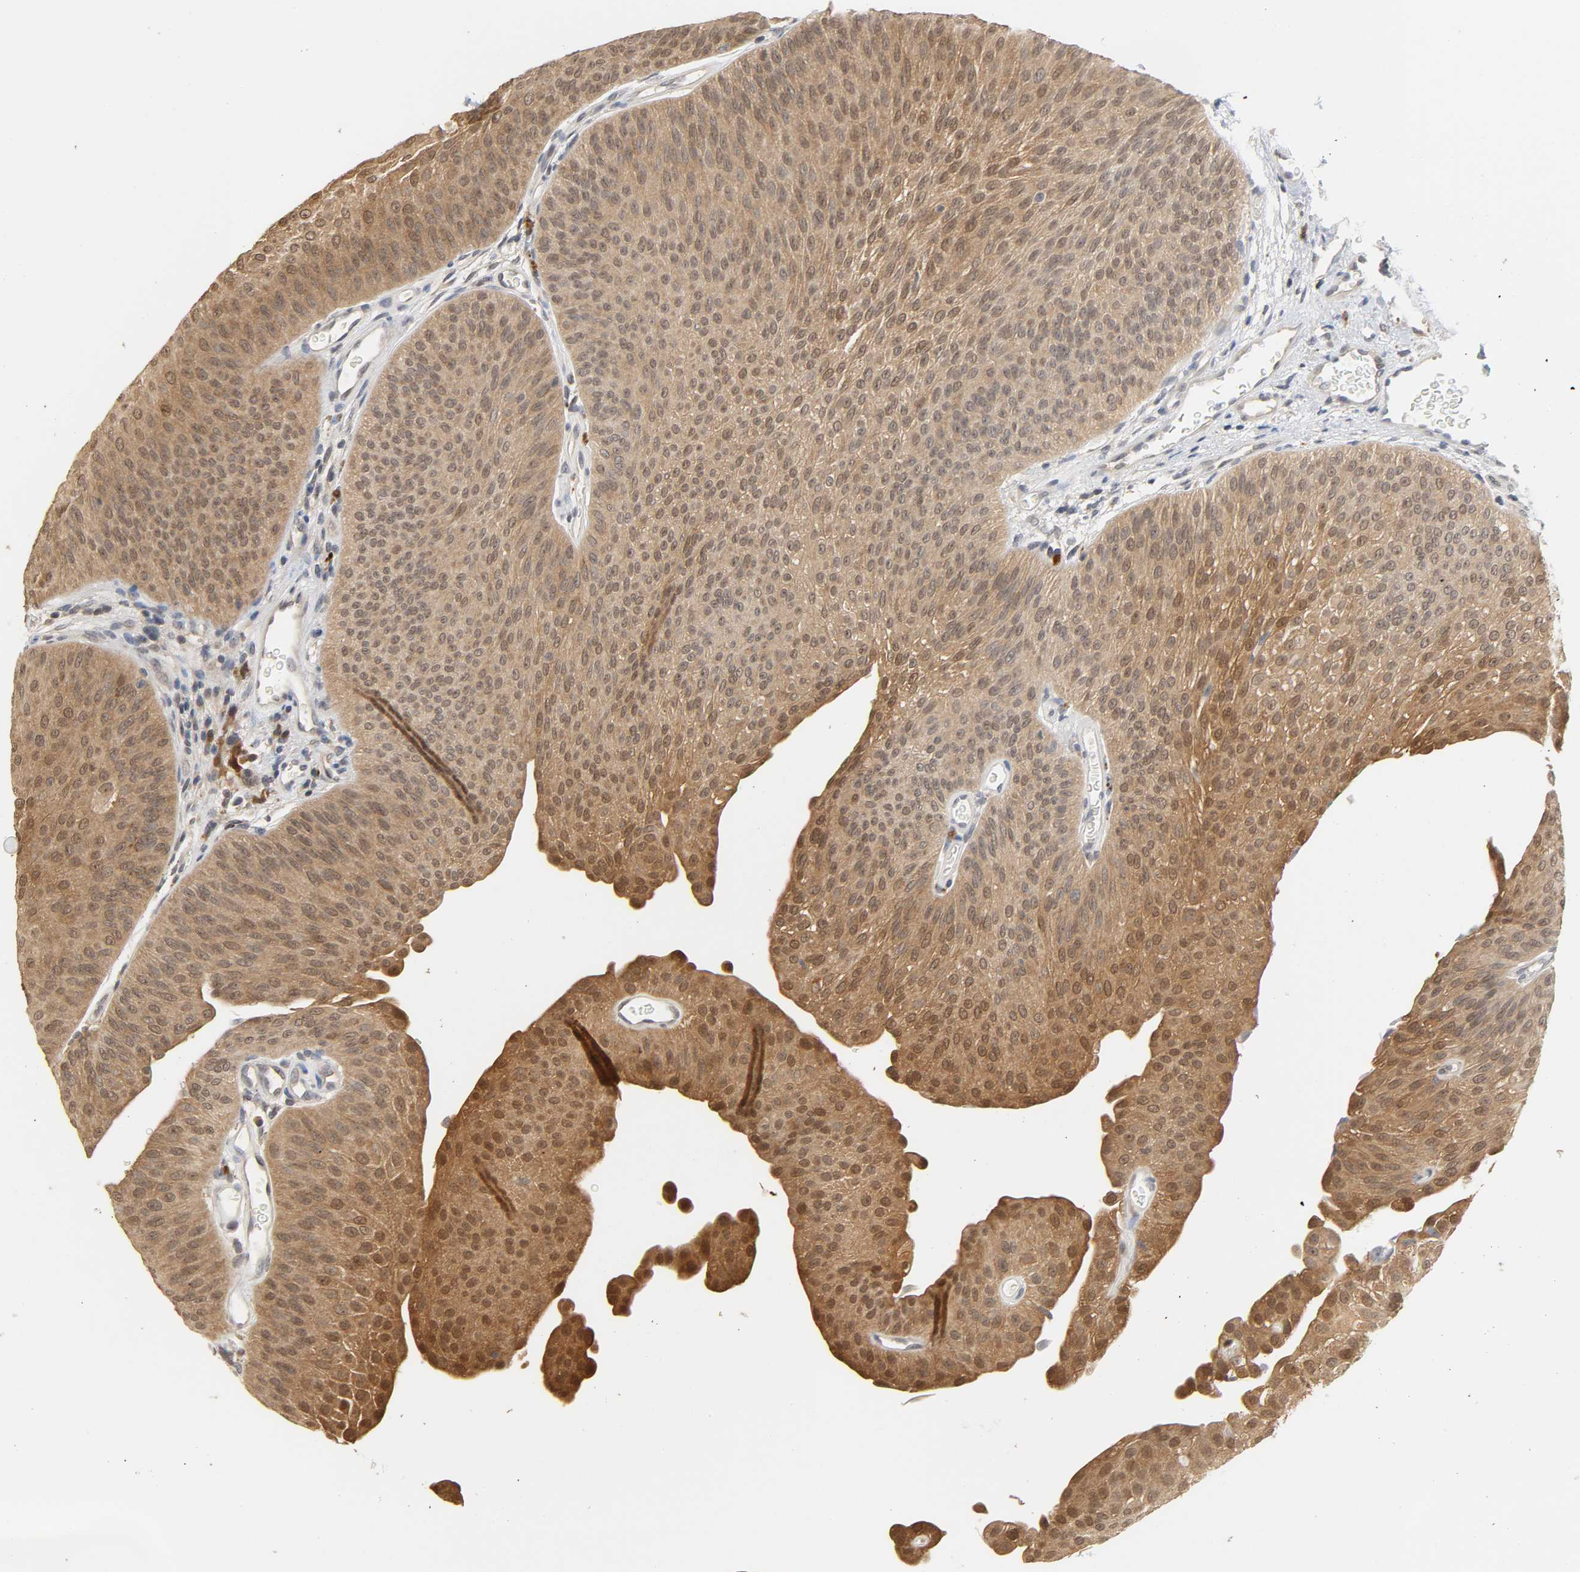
{"staining": {"intensity": "moderate", "quantity": ">75%", "location": "cytoplasmic/membranous,nuclear"}, "tissue": "urothelial cancer", "cell_type": "Tumor cells", "image_type": "cancer", "snomed": [{"axis": "morphology", "description": "Urothelial carcinoma, Low grade"}, {"axis": "topography", "description": "Urinary bladder"}], "caption": "Immunohistochemistry (IHC) image of neoplastic tissue: urothelial cancer stained using immunohistochemistry (IHC) displays medium levels of moderate protein expression localized specifically in the cytoplasmic/membranous and nuclear of tumor cells, appearing as a cytoplasmic/membranous and nuclear brown color.", "gene": "MIF", "patient": {"sex": "female", "age": 60}}